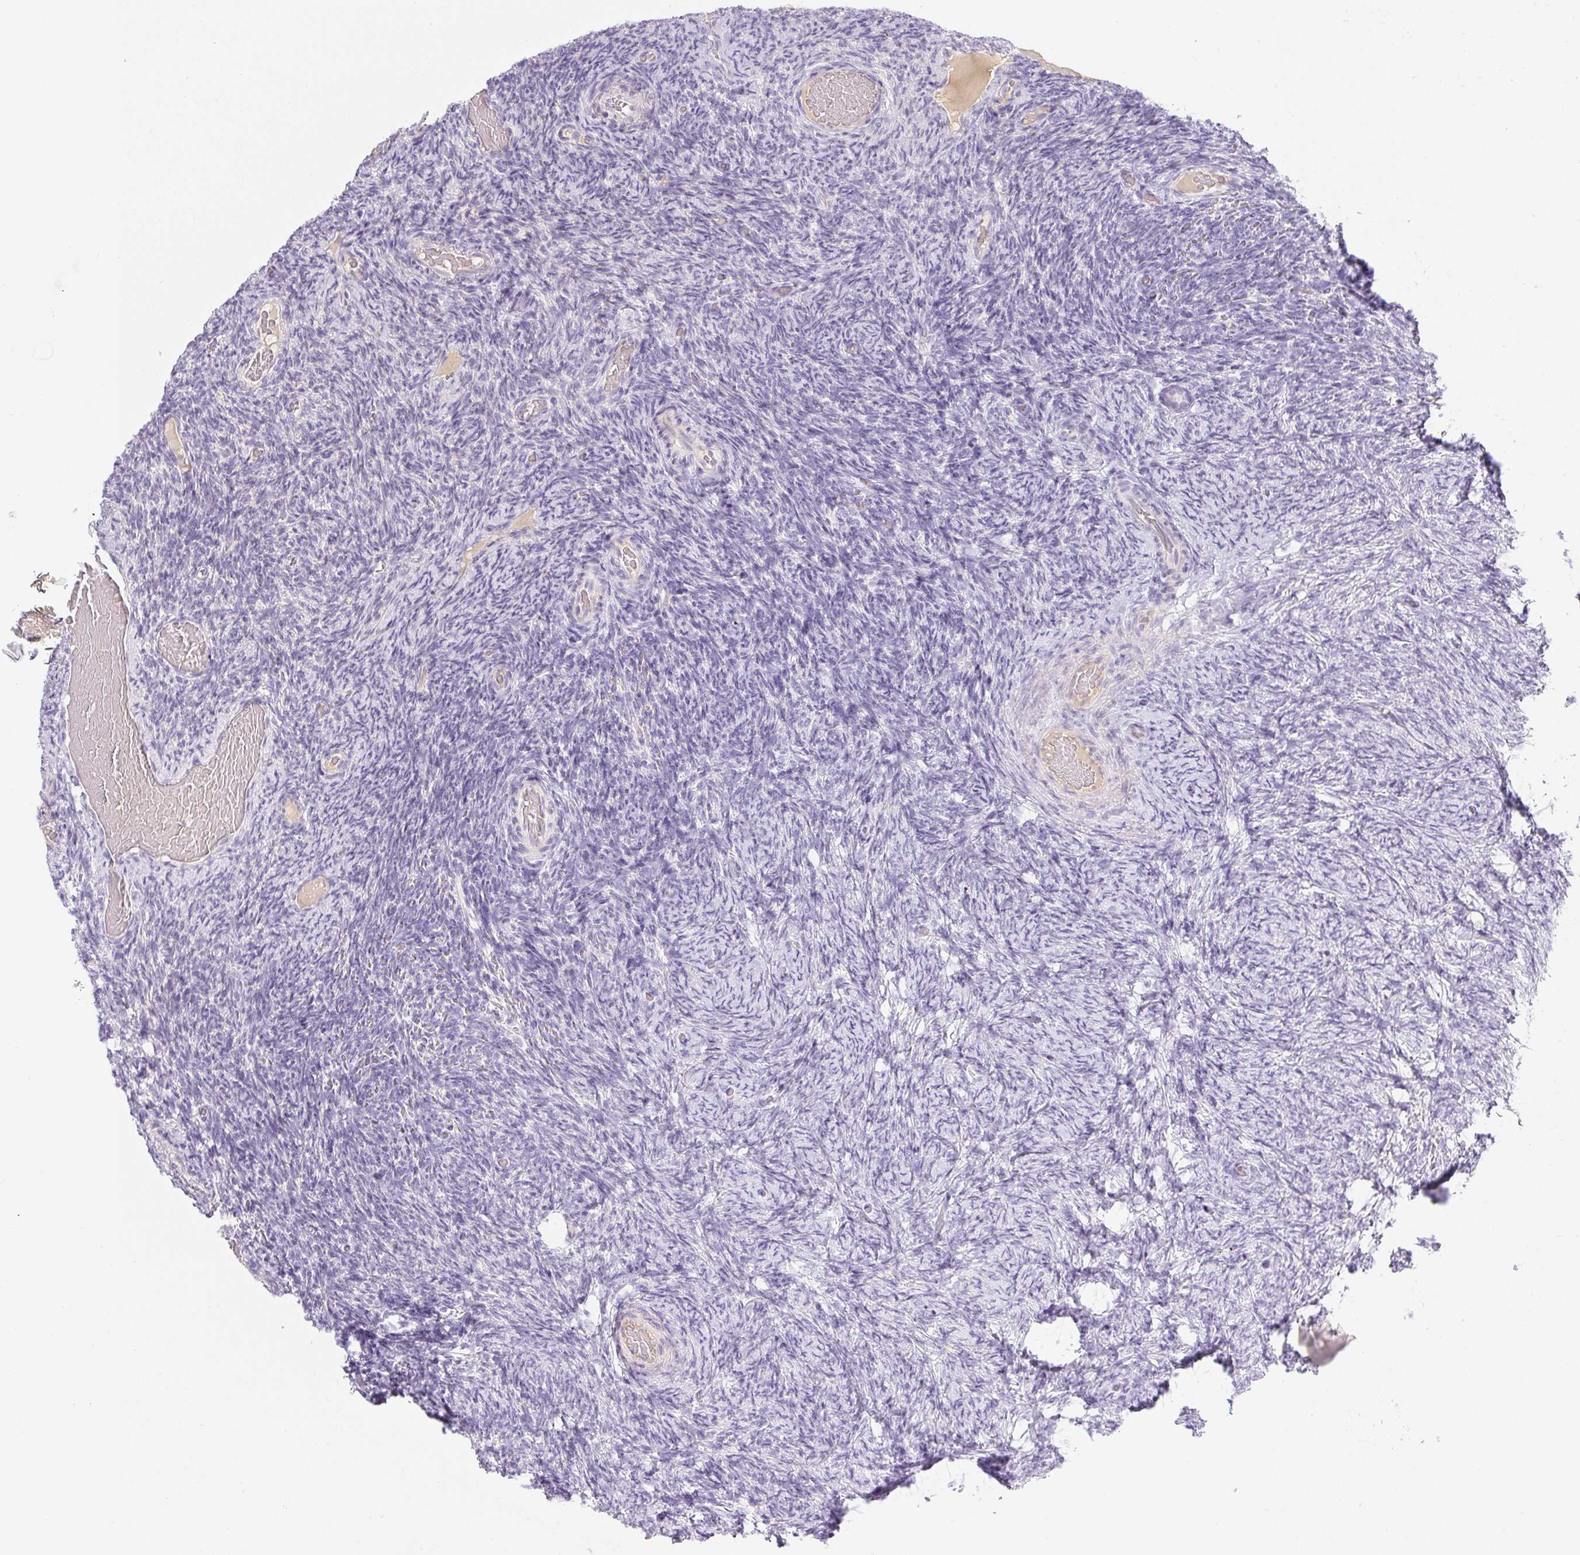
{"staining": {"intensity": "negative", "quantity": "none", "location": "none"}, "tissue": "ovary", "cell_type": "Follicle cells", "image_type": "normal", "snomed": [{"axis": "morphology", "description": "Normal tissue, NOS"}, {"axis": "topography", "description": "Ovary"}], "caption": "The micrograph reveals no staining of follicle cells in unremarkable ovary. (Brightfield microscopy of DAB IHC at high magnification).", "gene": "MIA2", "patient": {"sex": "female", "age": 34}}